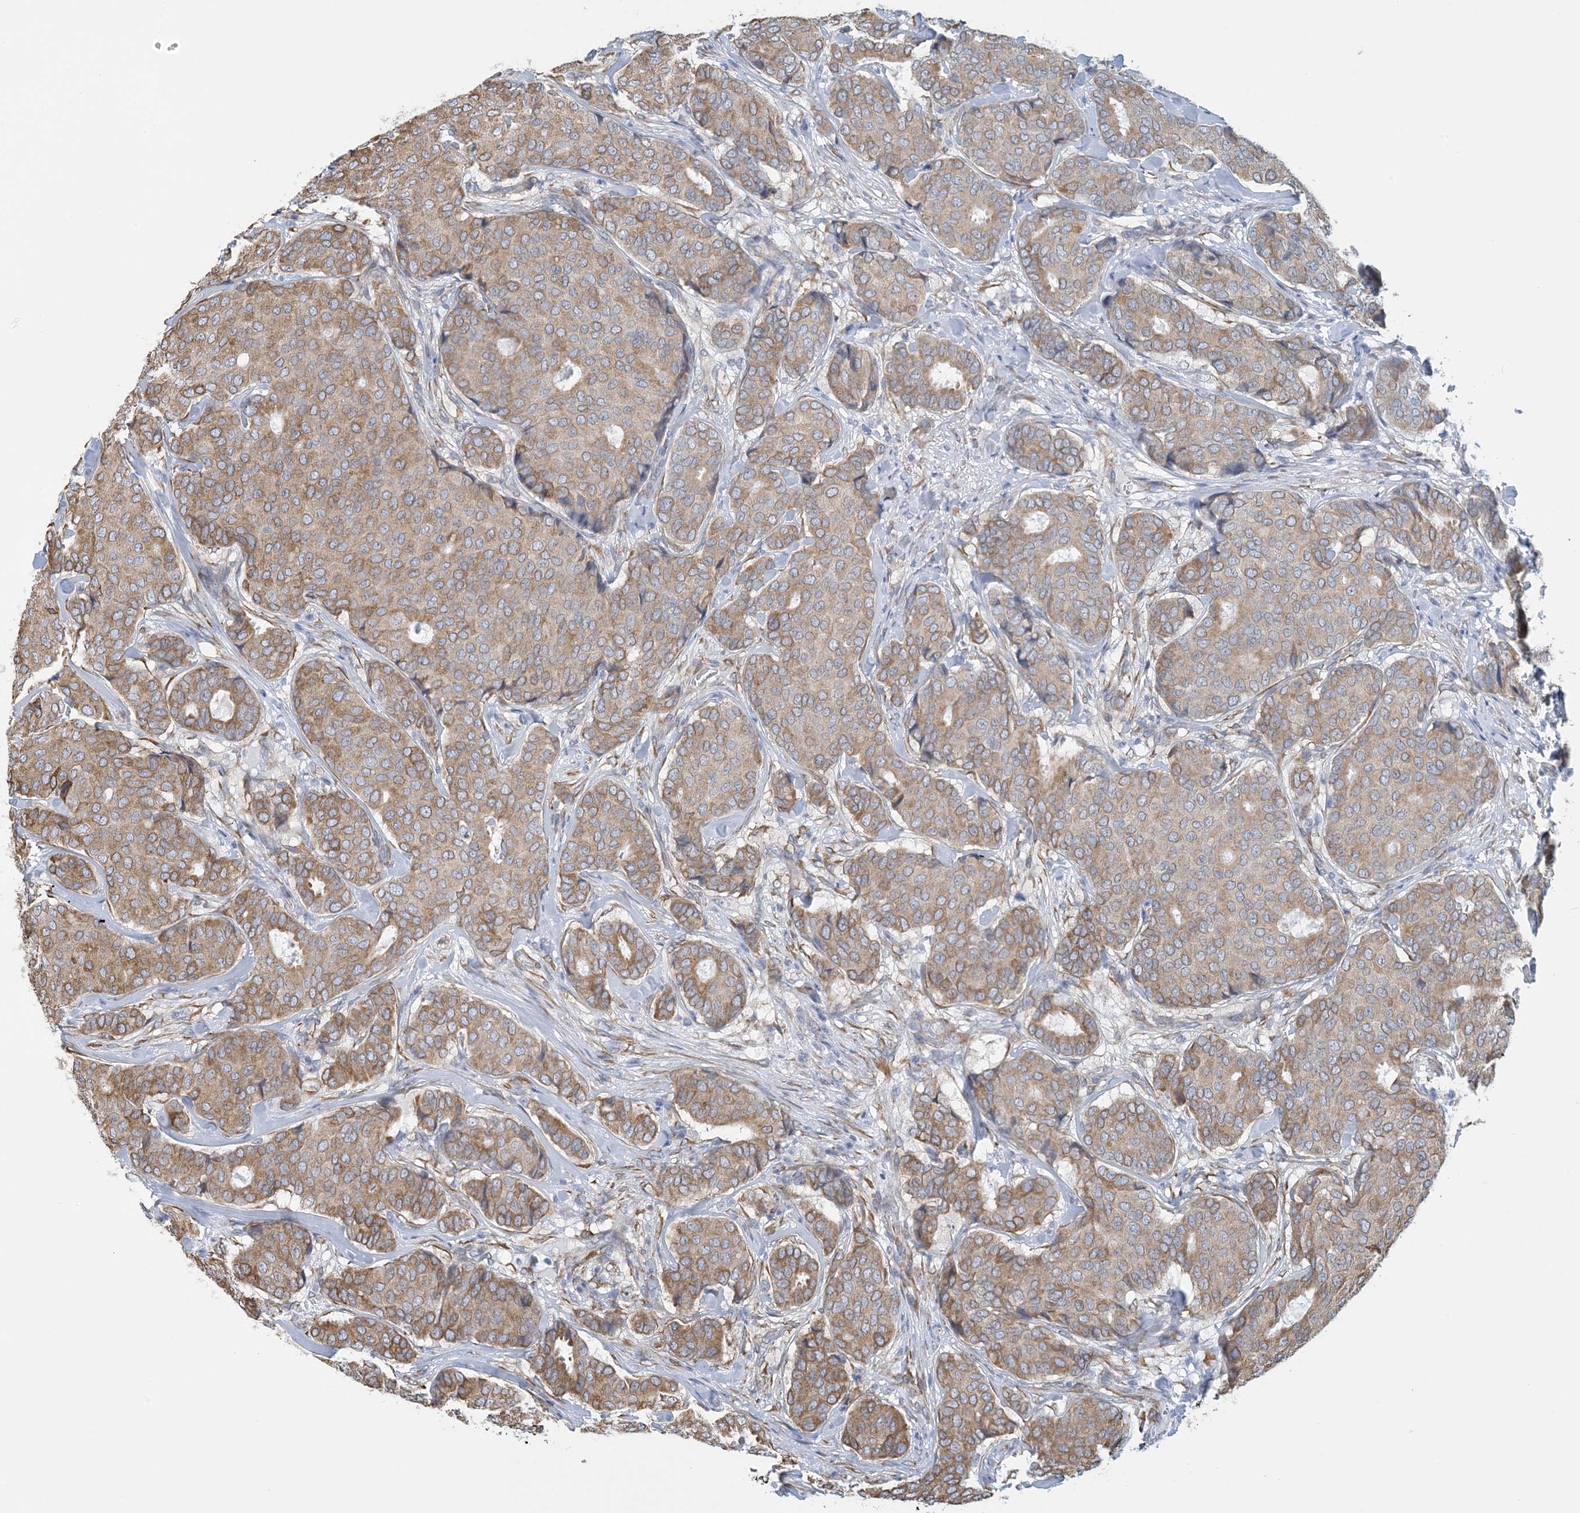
{"staining": {"intensity": "moderate", "quantity": ">75%", "location": "cytoplasmic/membranous"}, "tissue": "breast cancer", "cell_type": "Tumor cells", "image_type": "cancer", "snomed": [{"axis": "morphology", "description": "Duct carcinoma"}, {"axis": "topography", "description": "Breast"}], "caption": "Protein expression analysis of breast invasive ductal carcinoma displays moderate cytoplasmic/membranous staining in about >75% of tumor cells. Ihc stains the protein in brown and the nuclei are stained blue.", "gene": "CCDC14", "patient": {"sex": "female", "age": 75}}